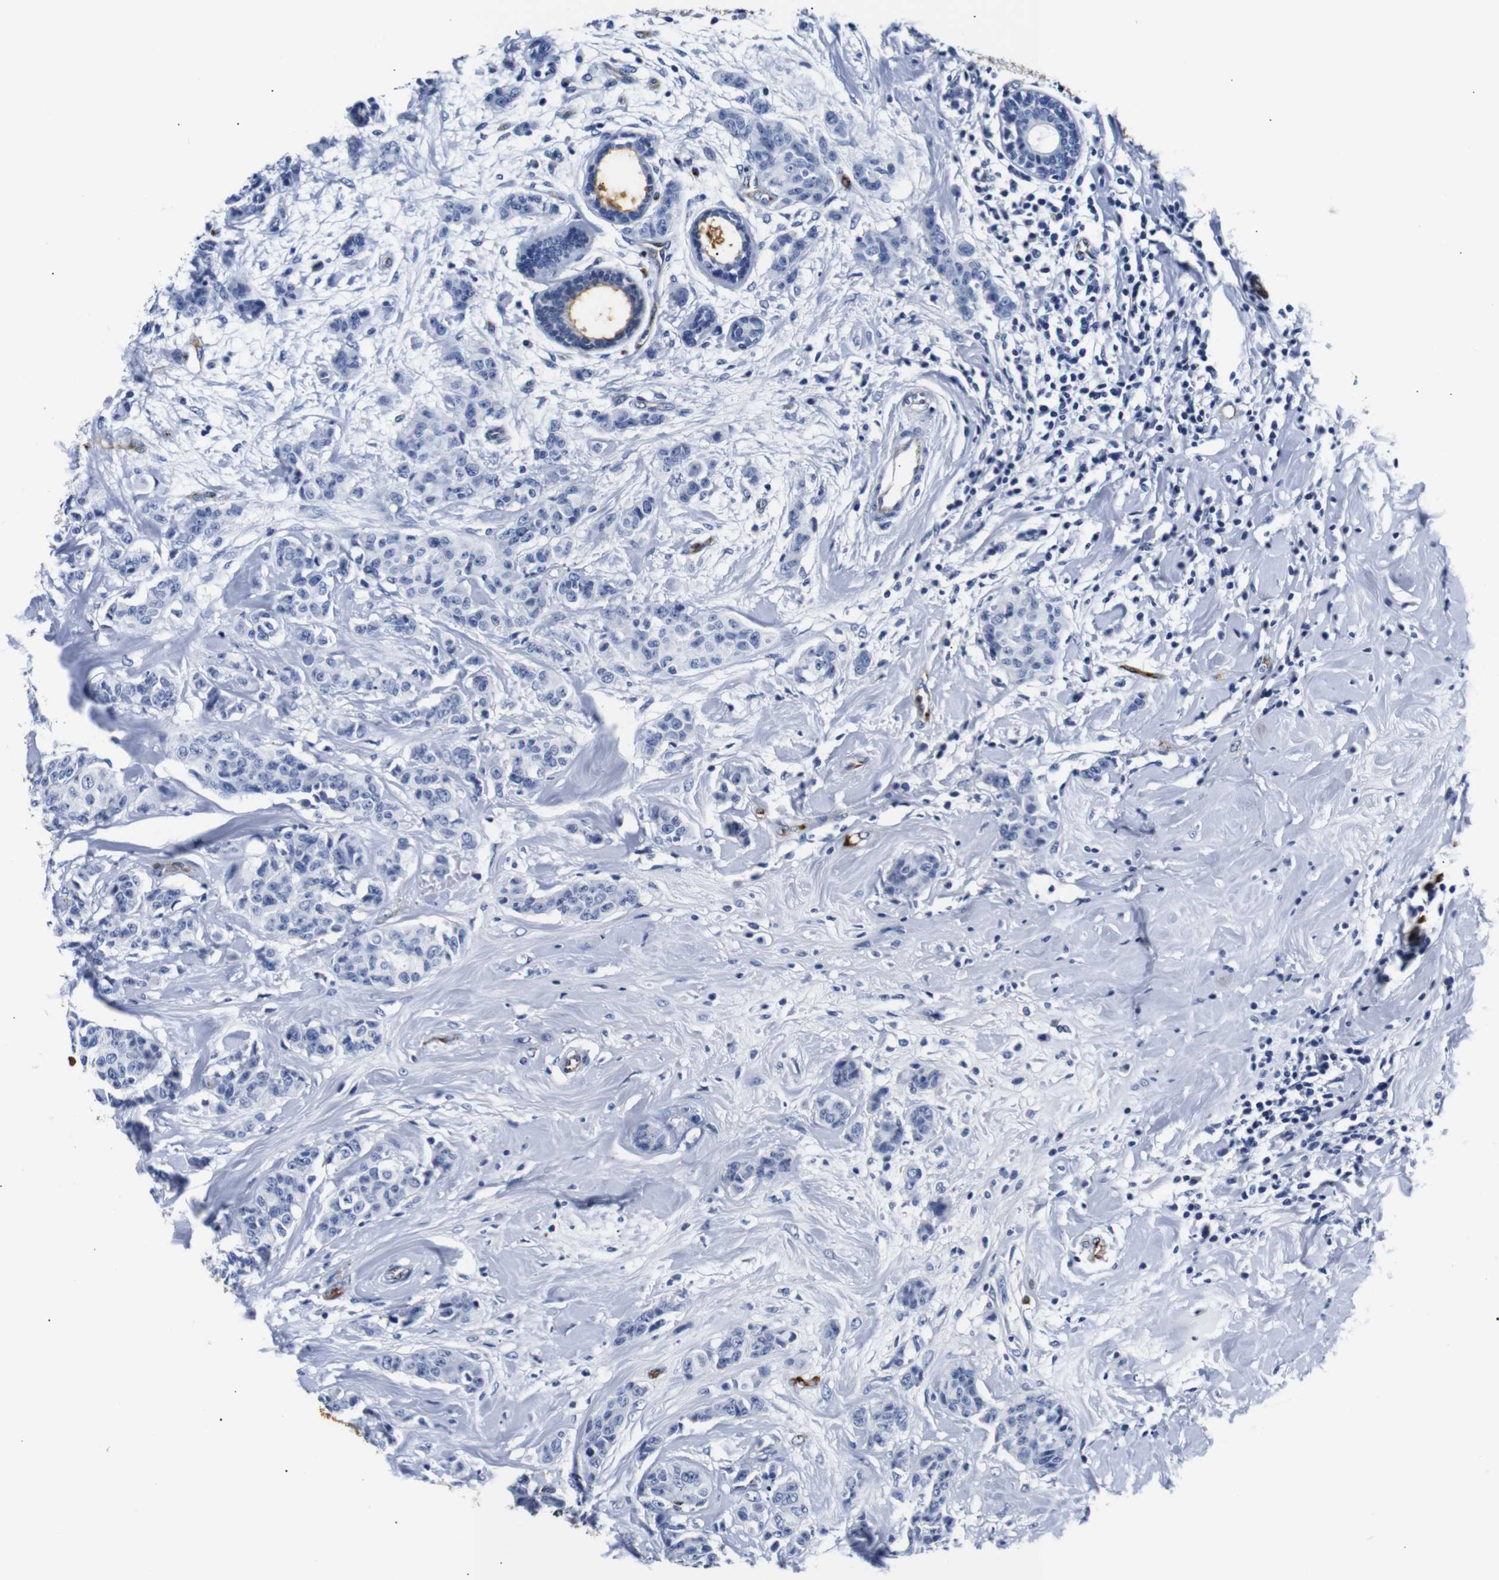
{"staining": {"intensity": "negative", "quantity": "none", "location": "none"}, "tissue": "breast cancer", "cell_type": "Tumor cells", "image_type": "cancer", "snomed": [{"axis": "morphology", "description": "Normal tissue, NOS"}, {"axis": "morphology", "description": "Duct carcinoma"}, {"axis": "topography", "description": "Breast"}], "caption": "The micrograph displays no staining of tumor cells in breast cancer (invasive ductal carcinoma).", "gene": "MUC4", "patient": {"sex": "female", "age": 40}}